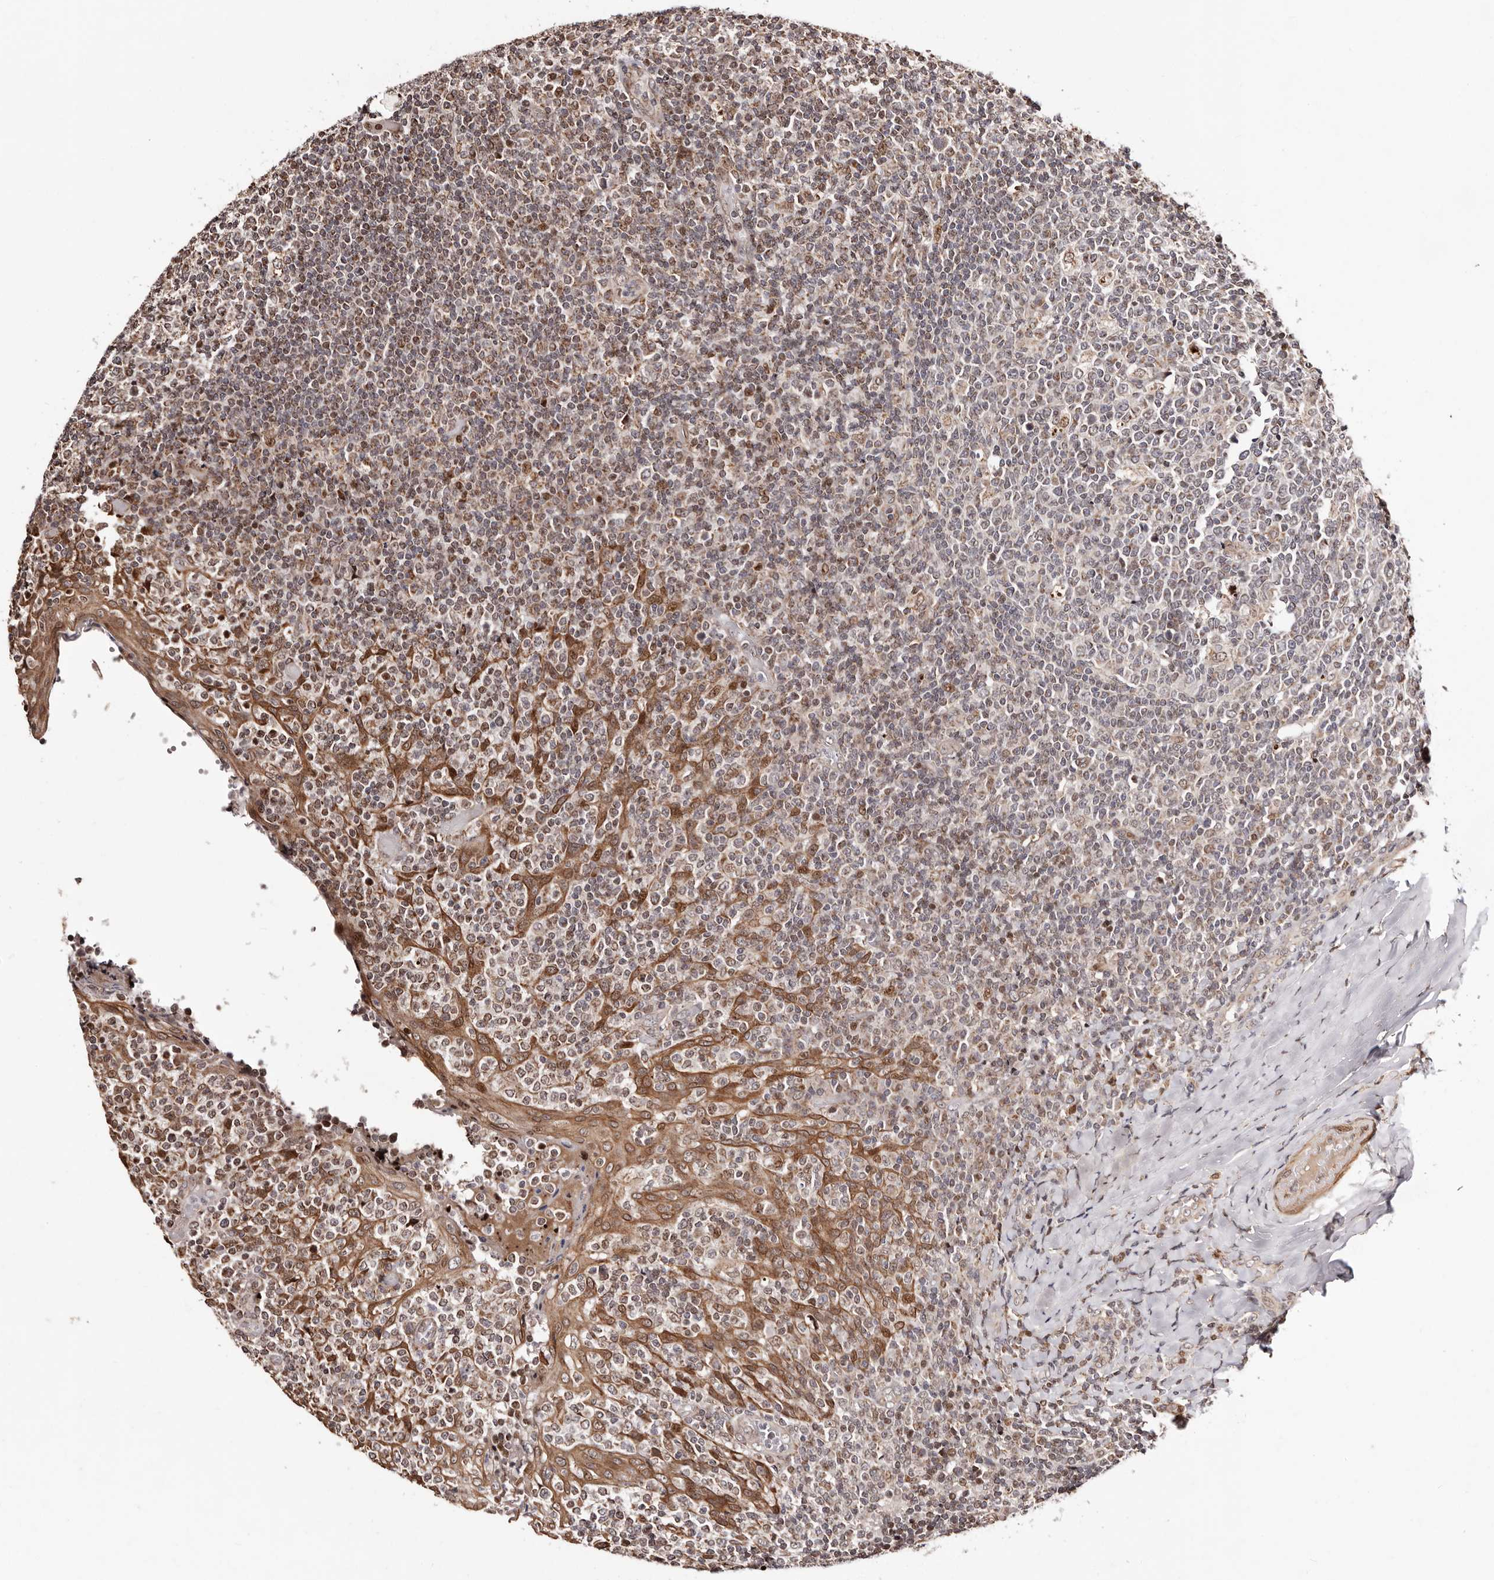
{"staining": {"intensity": "weak", "quantity": "25%-75%", "location": "nuclear"}, "tissue": "tonsil", "cell_type": "Germinal center cells", "image_type": "normal", "snomed": [{"axis": "morphology", "description": "Normal tissue, NOS"}, {"axis": "topography", "description": "Tonsil"}], "caption": "A low amount of weak nuclear positivity is appreciated in about 25%-75% of germinal center cells in normal tonsil. (DAB = brown stain, brightfield microscopy at high magnification).", "gene": "HIVEP3", "patient": {"sex": "female", "age": 19}}